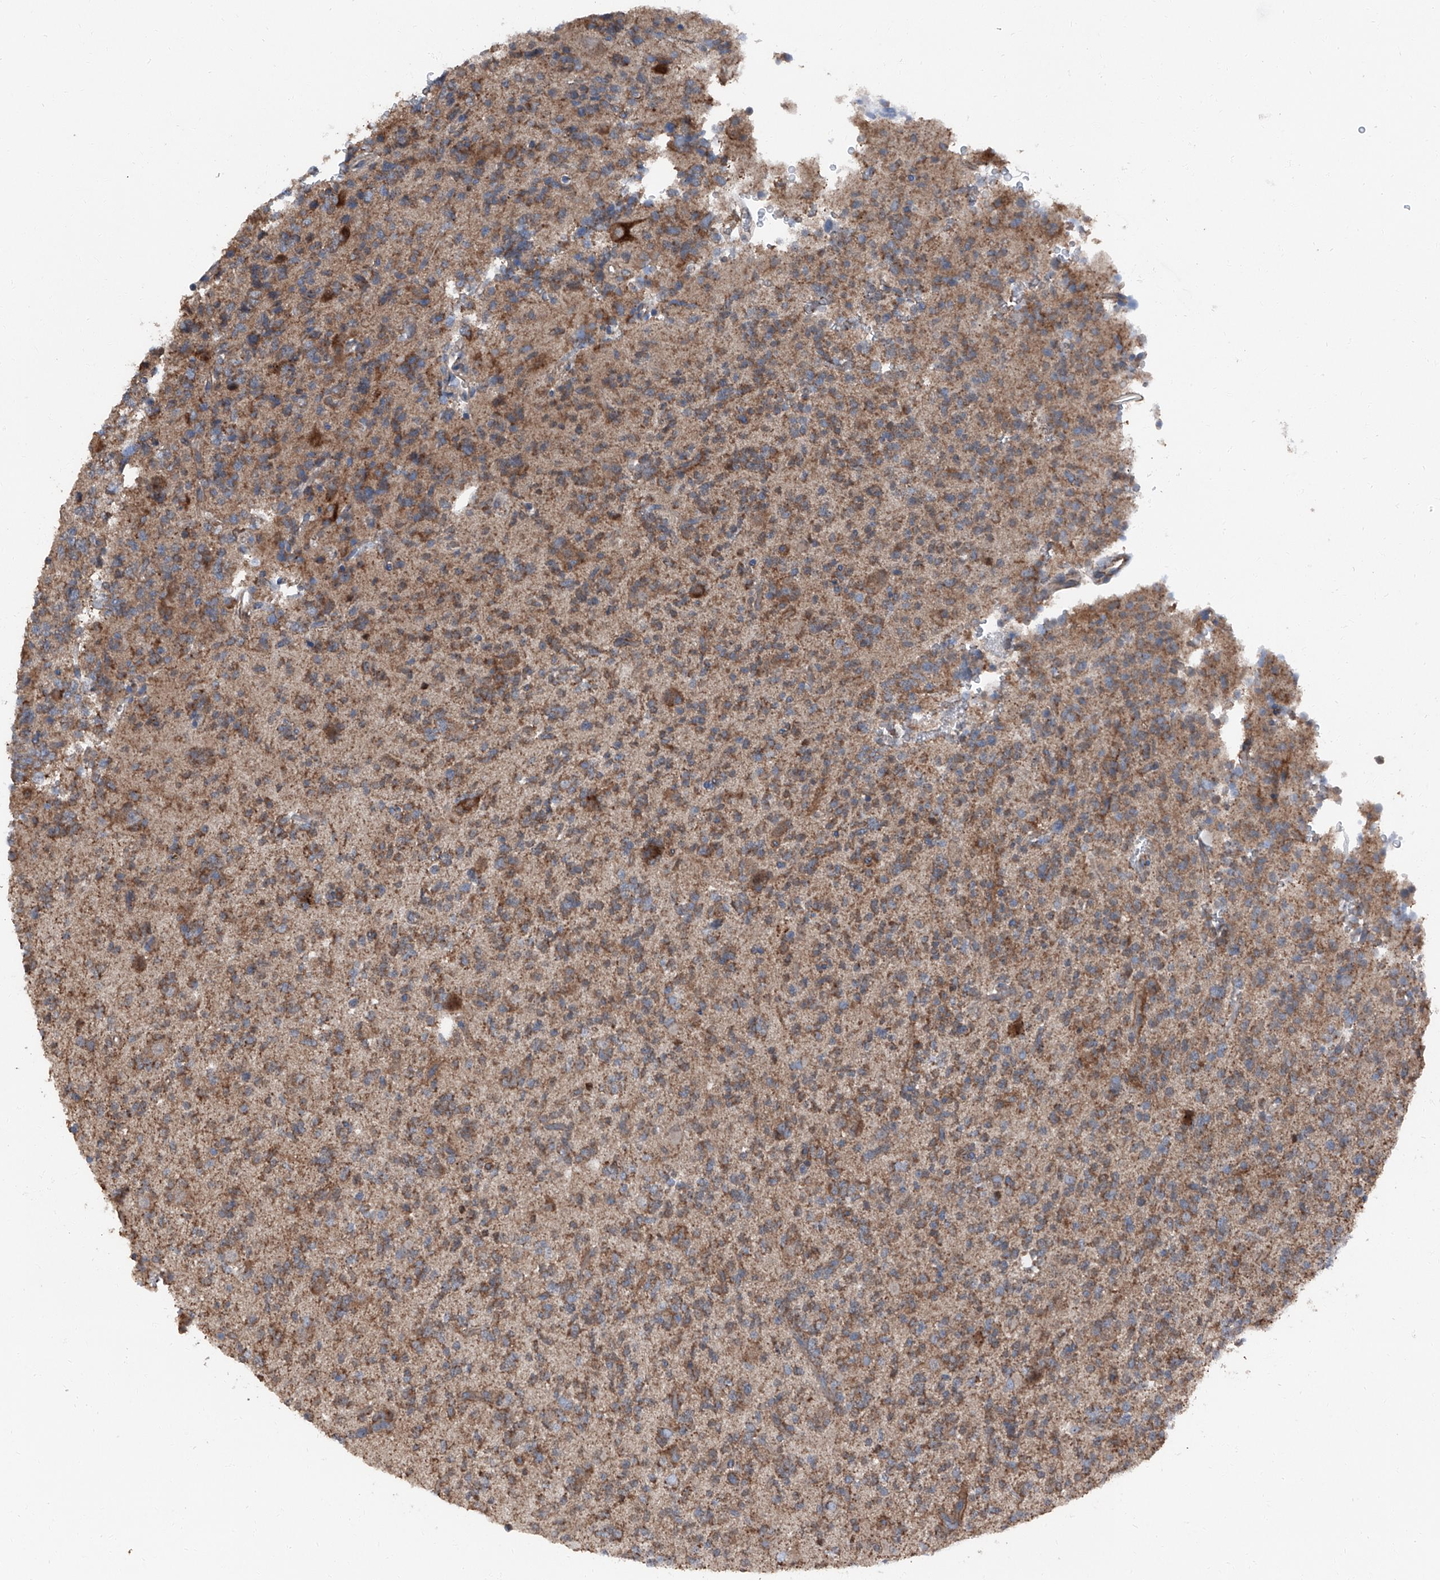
{"staining": {"intensity": "moderate", "quantity": ">75%", "location": "cytoplasmic/membranous"}, "tissue": "glioma", "cell_type": "Tumor cells", "image_type": "cancer", "snomed": [{"axis": "morphology", "description": "Glioma, malignant, High grade"}, {"axis": "topography", "description": "Brain"}], "caption": "The micrograph shows immunohistochemical staining of malignant high-grade glioma. There is moderate cytoplasmic/membranous staining is appreciated in approximately >75% of tumor cells. The staining was performed using DAB (3,3'-diaminobenzidine), with brown indicating positive protein expression. Nuclei are stained blue with hematoxylin.", "gene": "GPR142", "patient": {"sex": "female", "age": 62}}